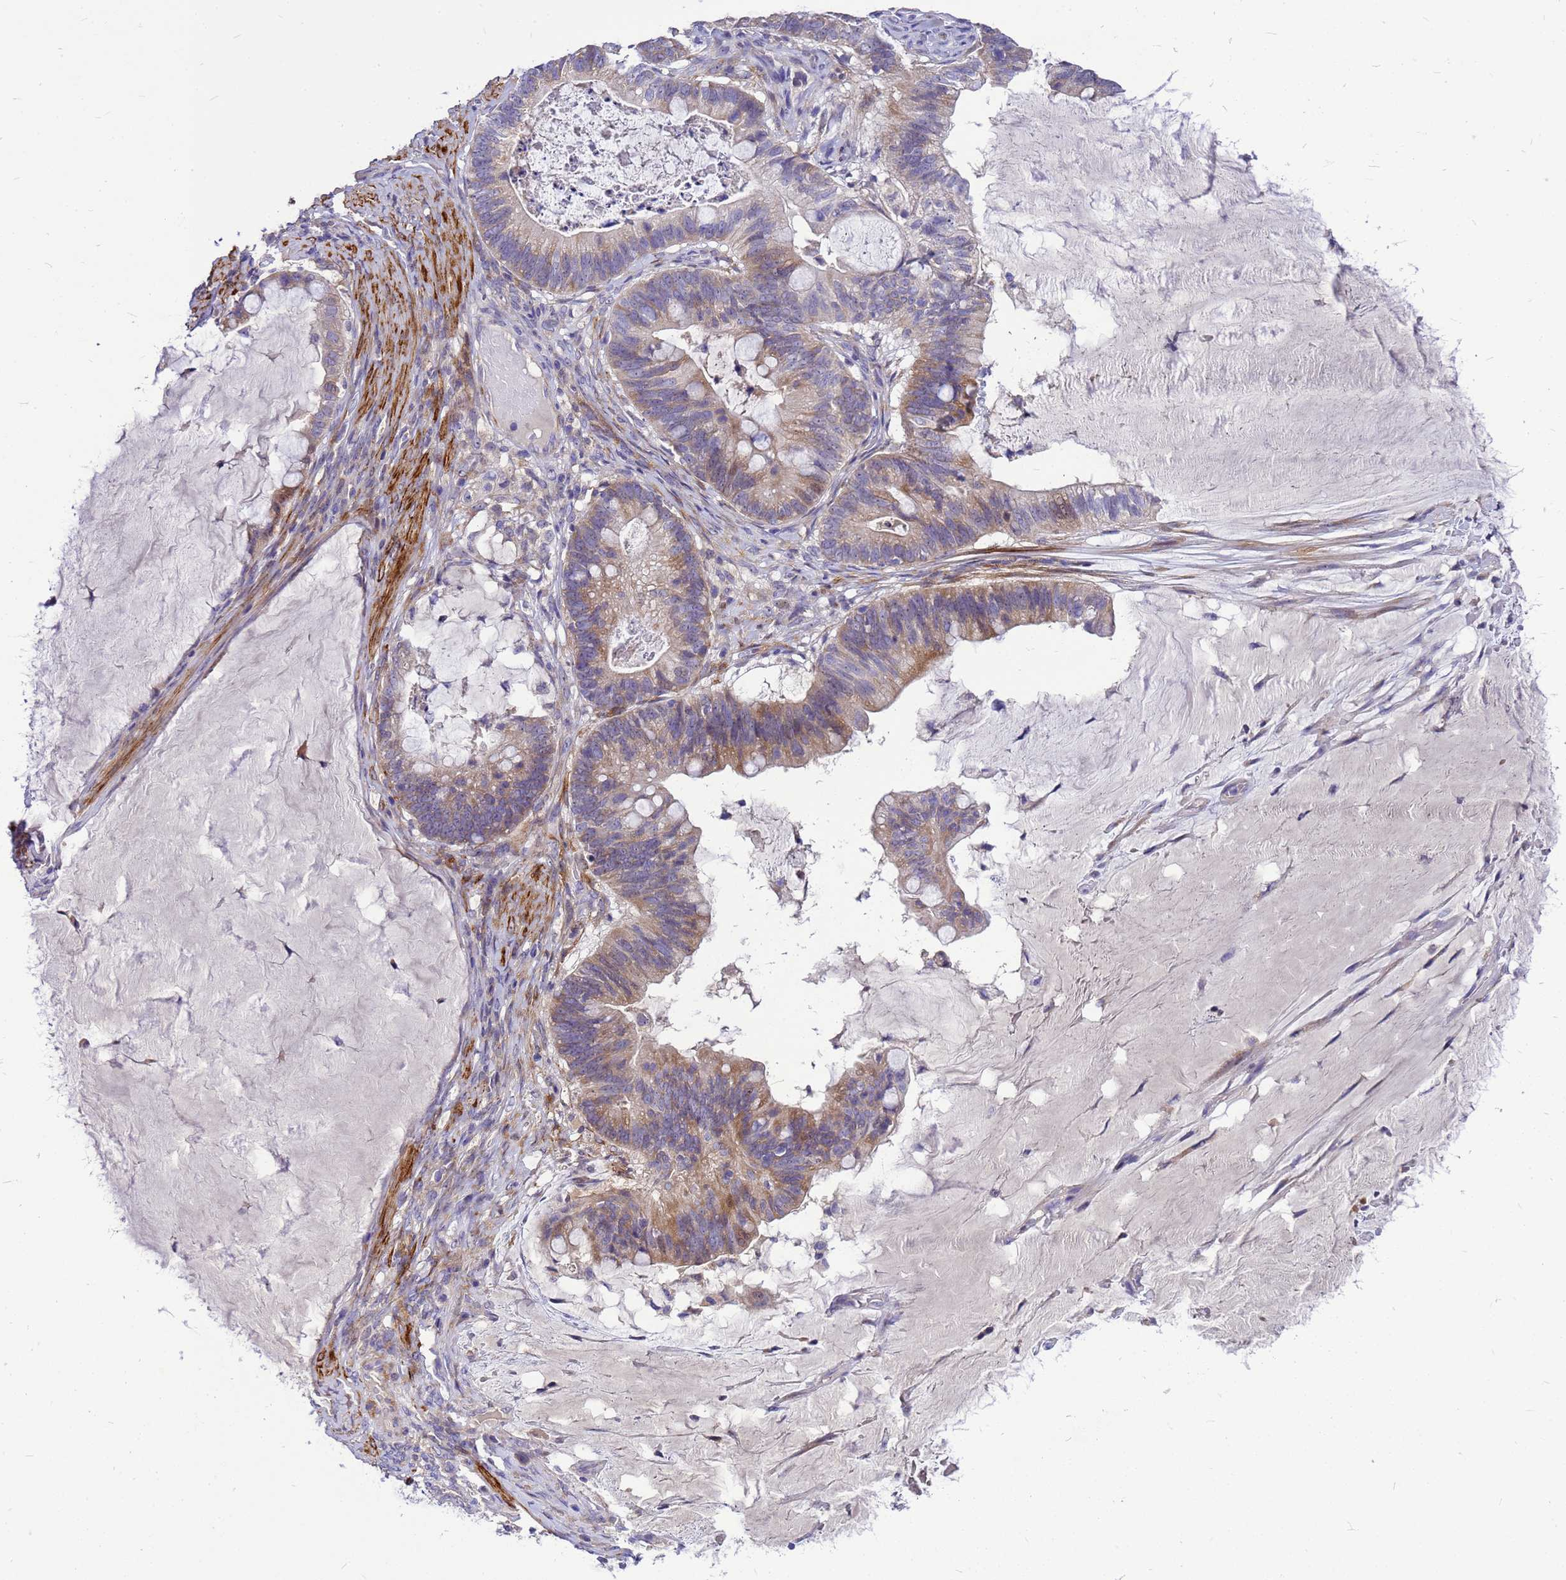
{"staining": {"intensity": "weak", "quantity": "25%-75%", "location": "cytoplasmic/membranous"}, "tissue": "ovarian cancer", "cell_type": "Tumor cells", "image_type": "cancer", "snomed": [{"axis": "morphology", "description": "Cystadenocarcinoma, mucinous, NOS"}, {"axis": "topography", "description": "Ovary"}], "caption": "IHC (DAB (3,3'-diaminobenzidine)) staining of human mucinous cystadenocarcinoma (ovarian) demonstrates weak cytoplasmic/membranous protein staining in approximately 25%-75% of tumor cells. (DAB (3,3'-diaminobenzidine) IHC with brightfield microscopy, high magnification).", "gene": "POP7", "patient": {"sex": "female", "age": 61}}